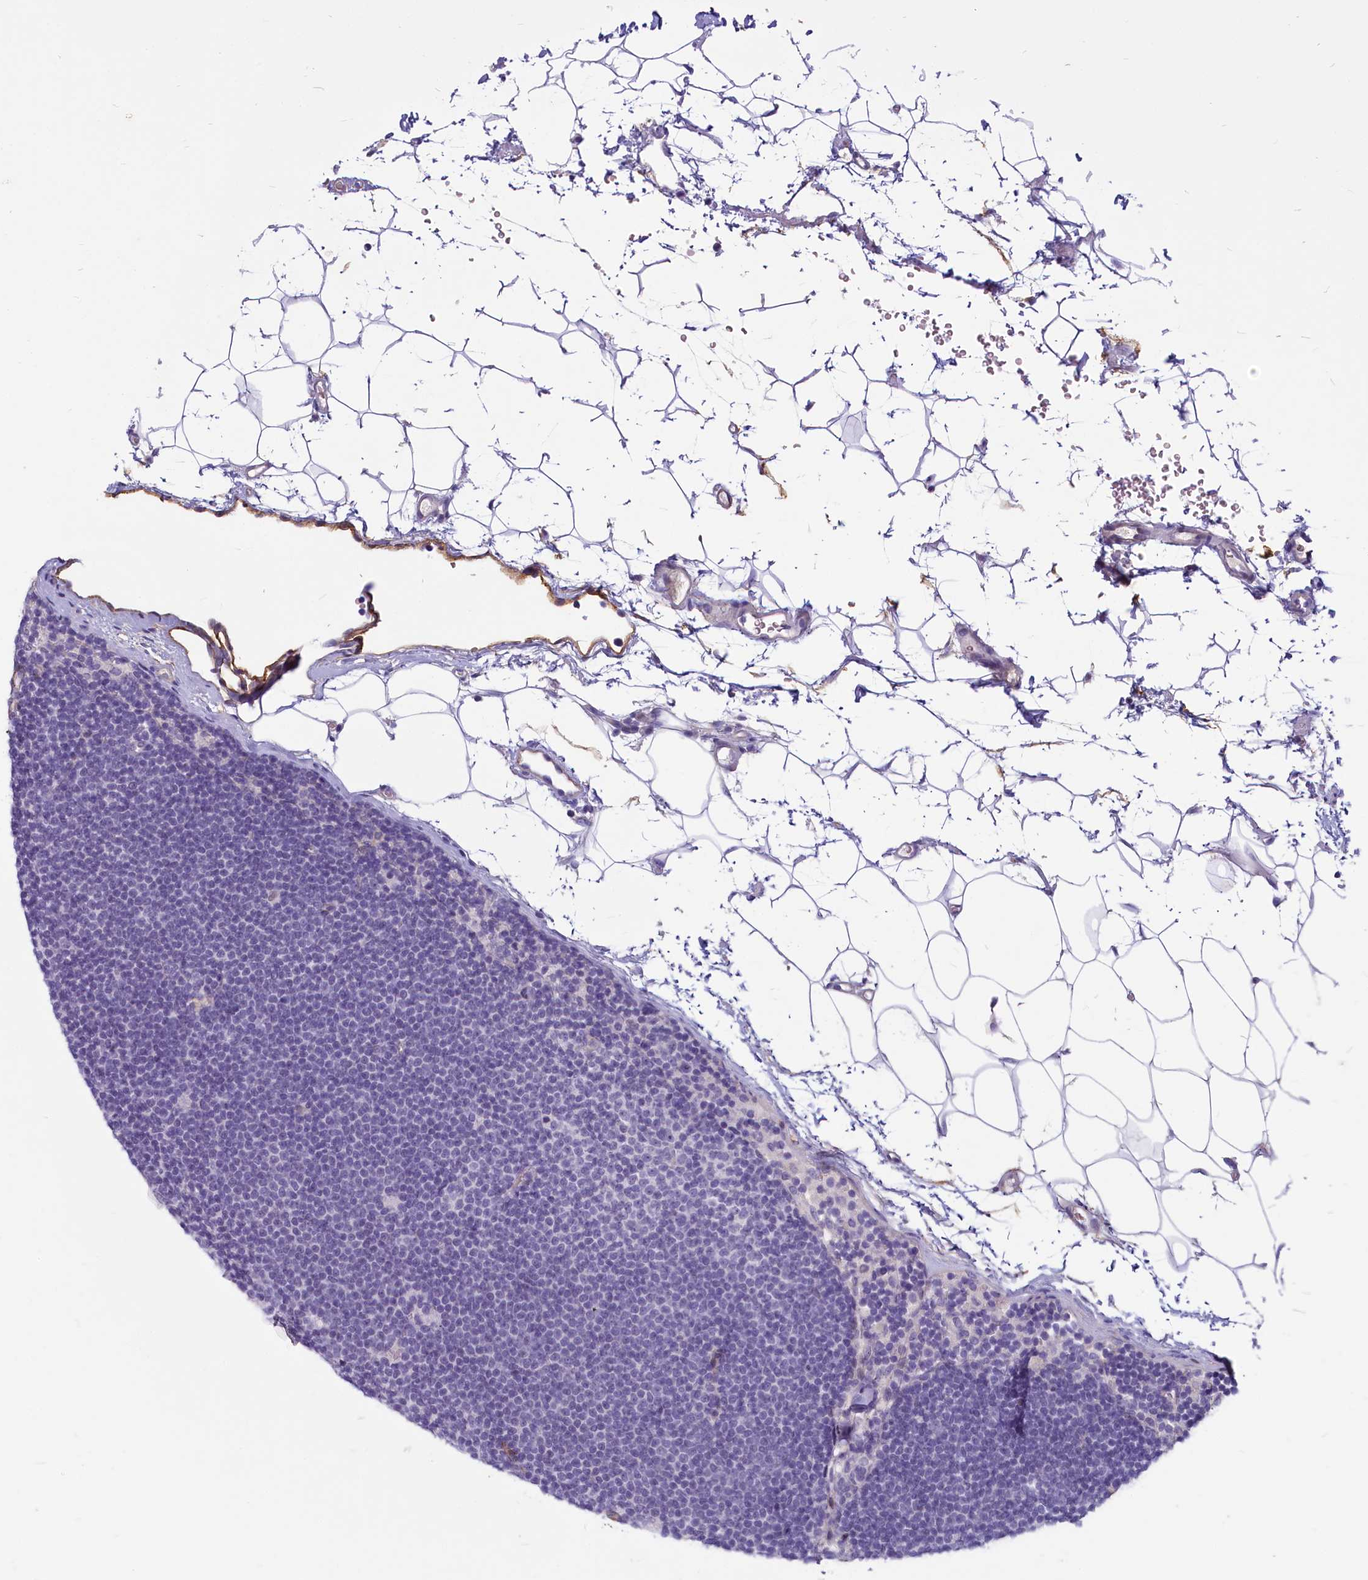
{"staining": {"intensity": "negative", "quantity": "none", "location": "none"}, "tissue": "lymphoma", "cell_type": "Tumor cells", "image_type": "cancer", "snomed": [{"axis": "morphology", "description": "Malignant lymphoma, non-Hodgkin's type, Low grade"}, {"axis": "topography", "description": "Lymph node"}], "caption": "IHC histopathology image of lymphoma stained for a protein (brown), which exhibits no staining in tumor cells. (DAB immunohistochemistry (IHC), high magnification).", "gene": "PROCR", "patient": {"sex": "female", "age": 53}}